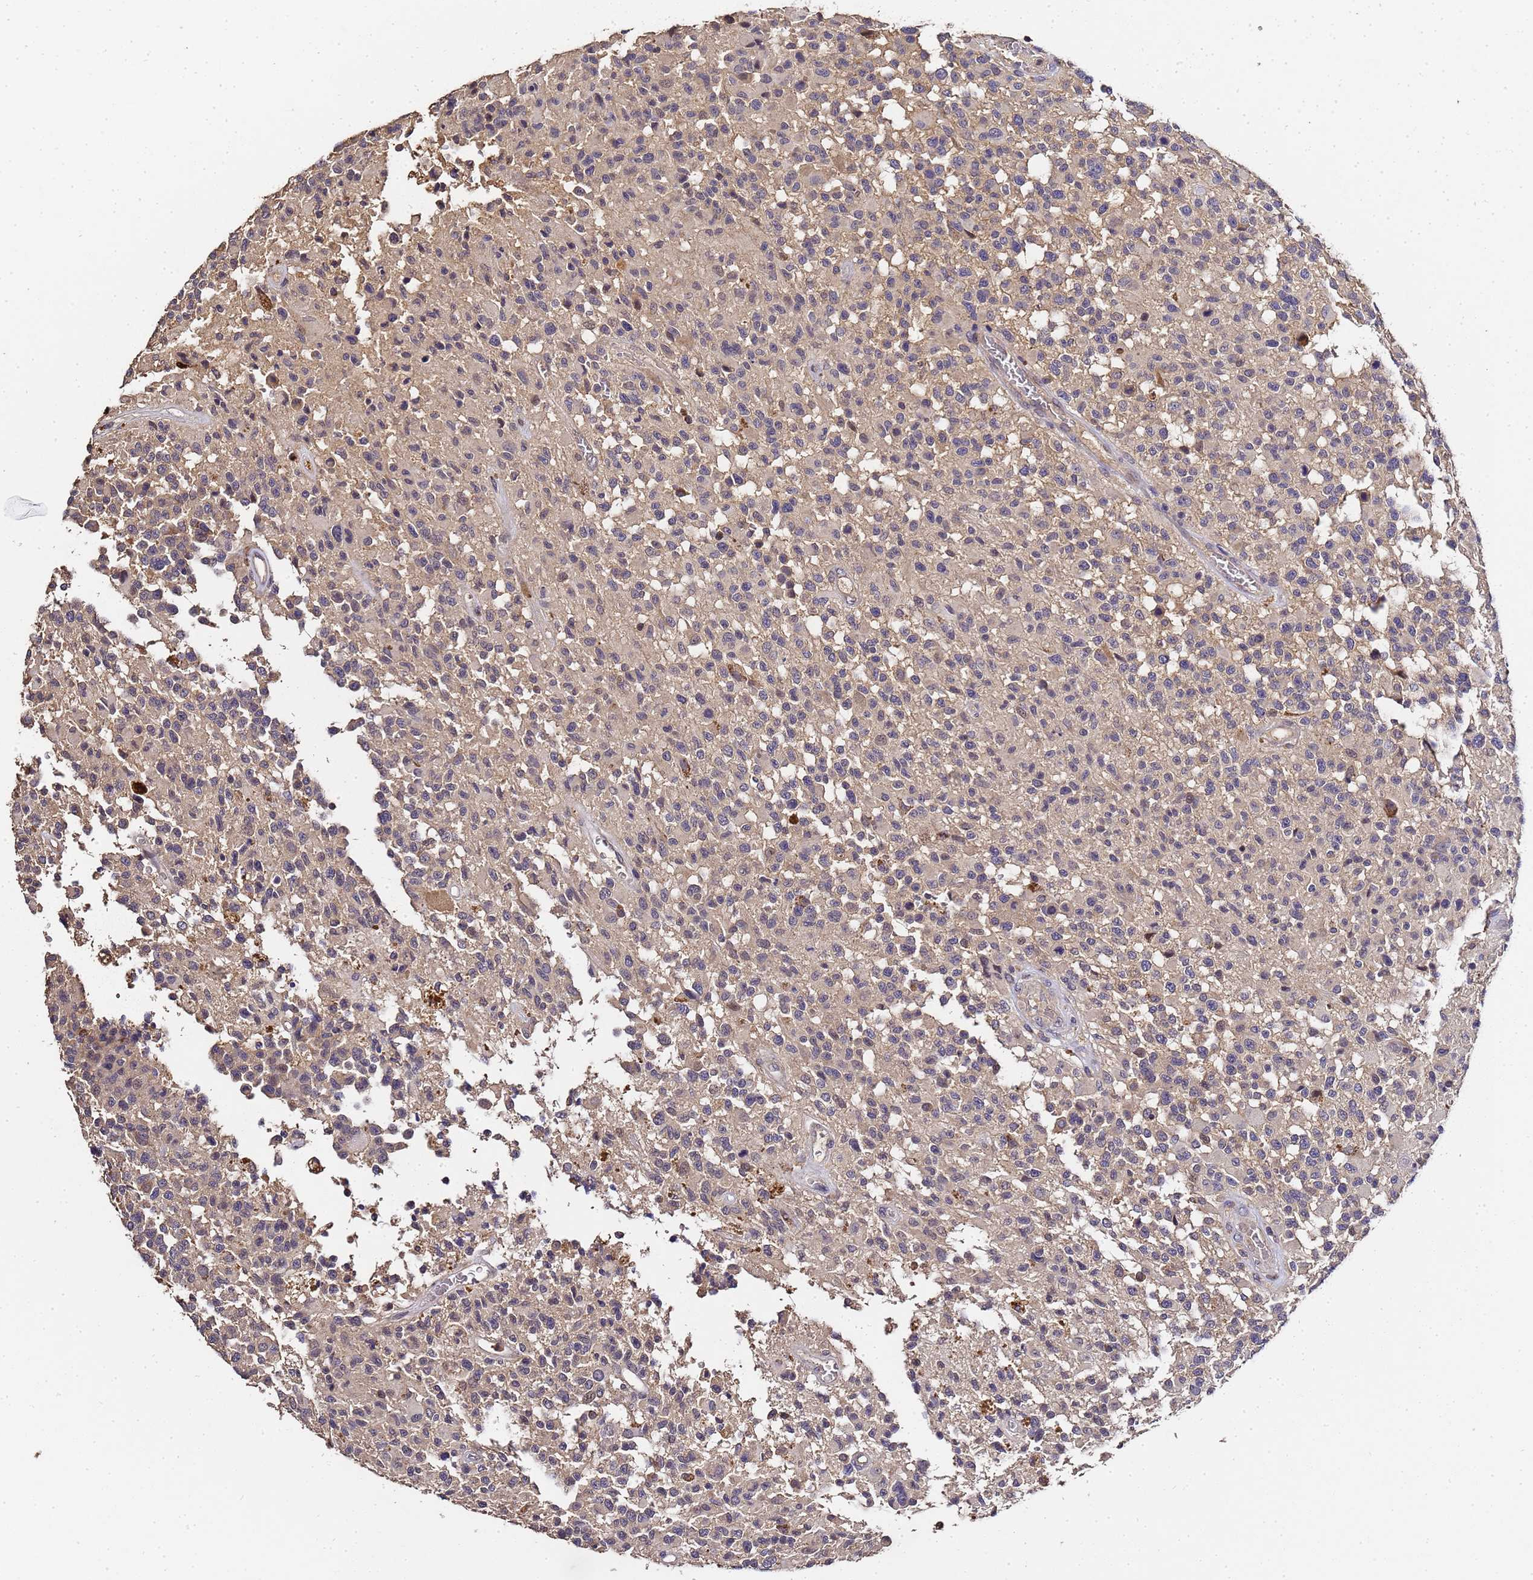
{"staining": {"intensity": "negative", "quantity": "none", "location": "none"}, "tissue": "glioma", "cell_type": "Tumor cells", "image_type": "cancer", "snomed": [{"axis": "morphology", "description": "Glioma, malignant, High grade"}, {"axis": "morphology", "description": "Glioblastoma, NOS"}, {"axis": "topography", "description": "Brain"}], "caption": "Immunohistochemical staining of human glioma shows no significant positivity in tumor cells. Nuclei are stained in blue.", "gene": "LGI4", "patient": {"sex": "male", "age": 60}}